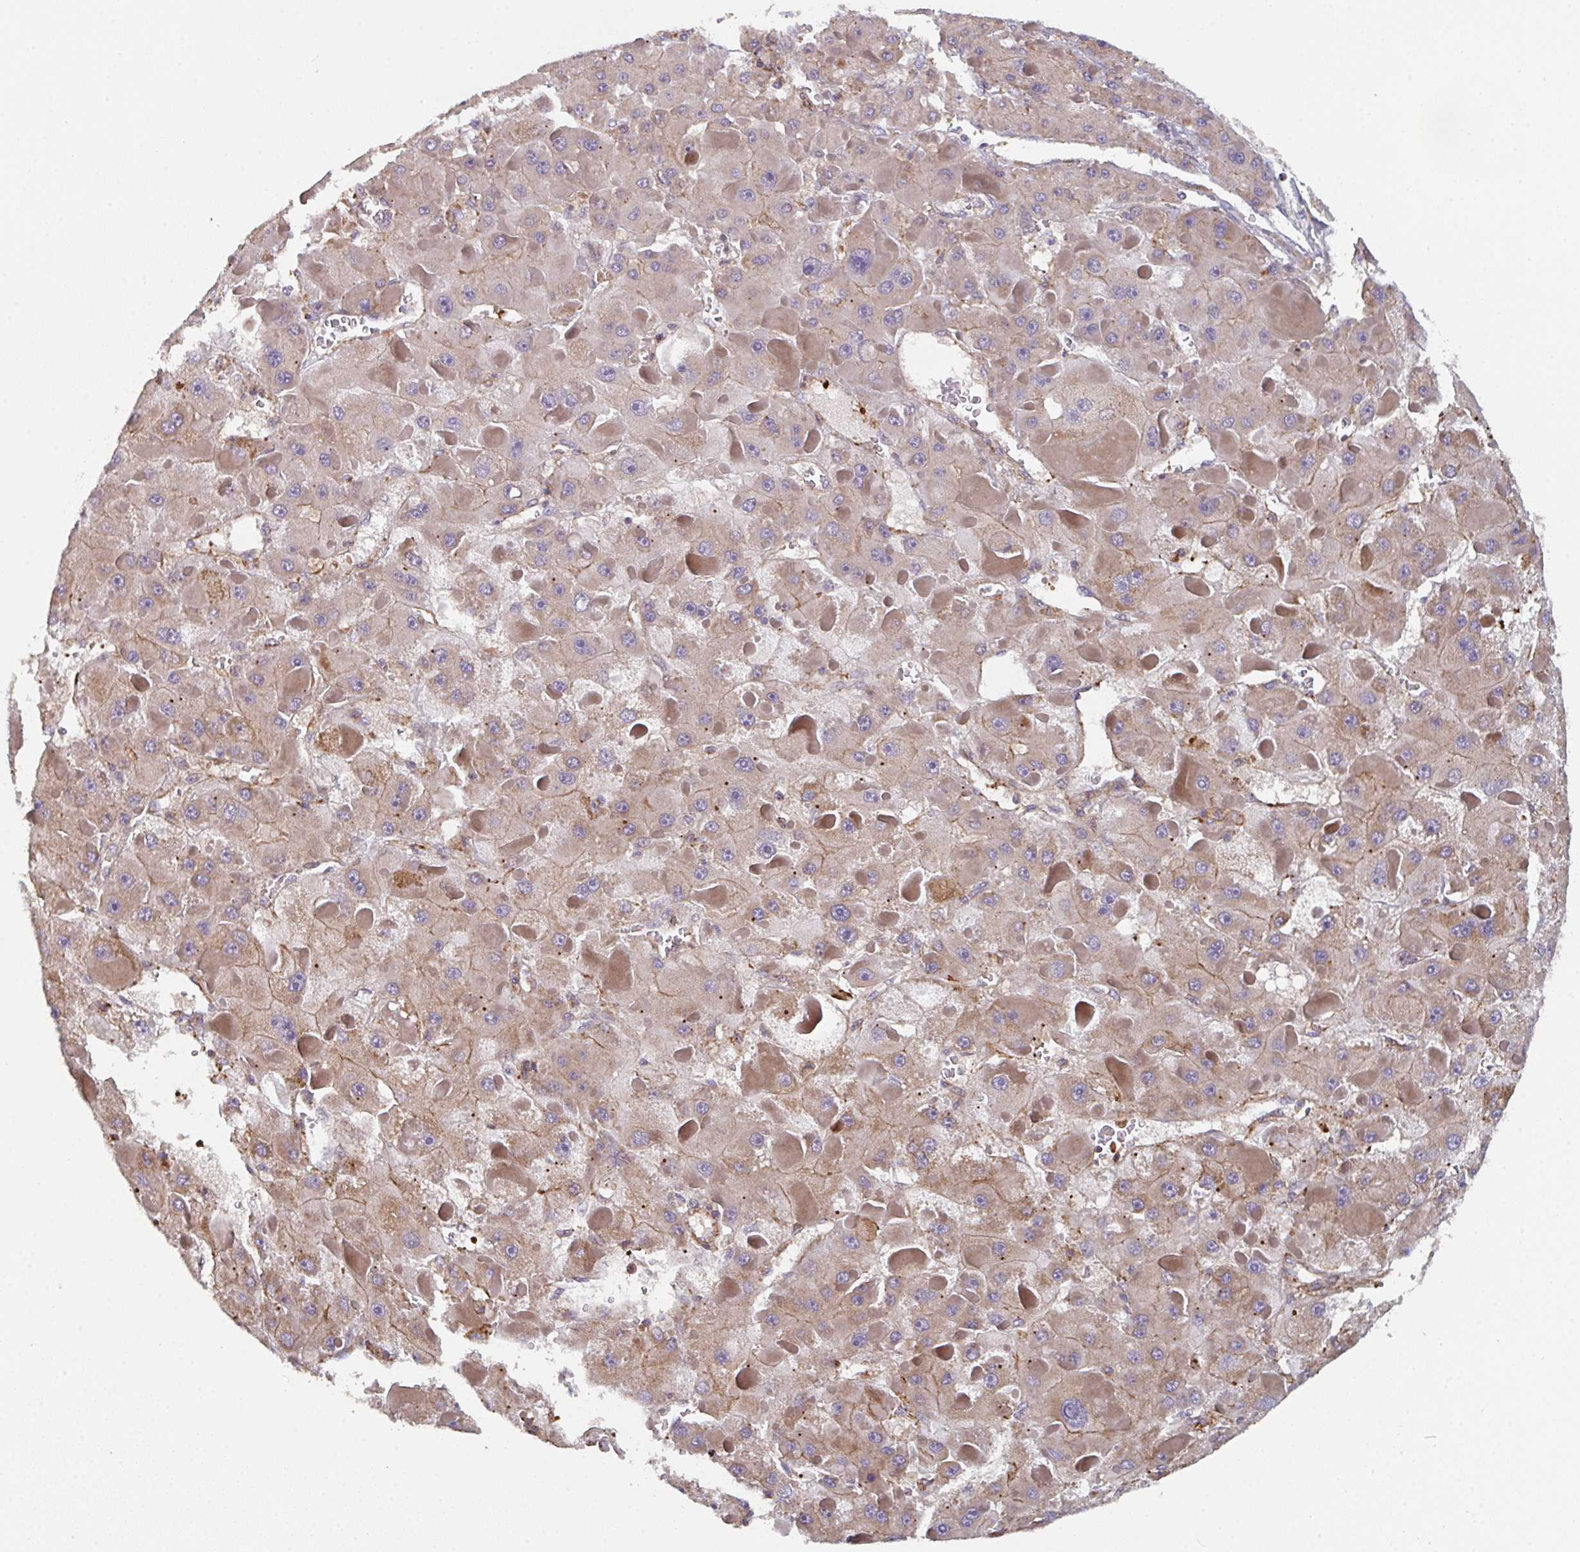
{"staining": {"intensity": "moderate", "quantity": ">75%", "location": "cytoplasmic/membranous"}, "tissue": "liver cancer", "cell_type": "Tumor cells", "image_type": "cancer", "snomed": [{"axis": "morphology", "description": "Carcinoma, Hepatocellular, NOS"}, {"axis": "topography", "description": "Liver"}], "caption": "Immunohistochemical staining of human liver cancer (hepatocellular carcinoma) displays medium levels of moderate cytoplasmic/membranous staining in about >75% of tumor cells.", "gene": "FZD2", "patient": {"sex": "female", "age": 73}}